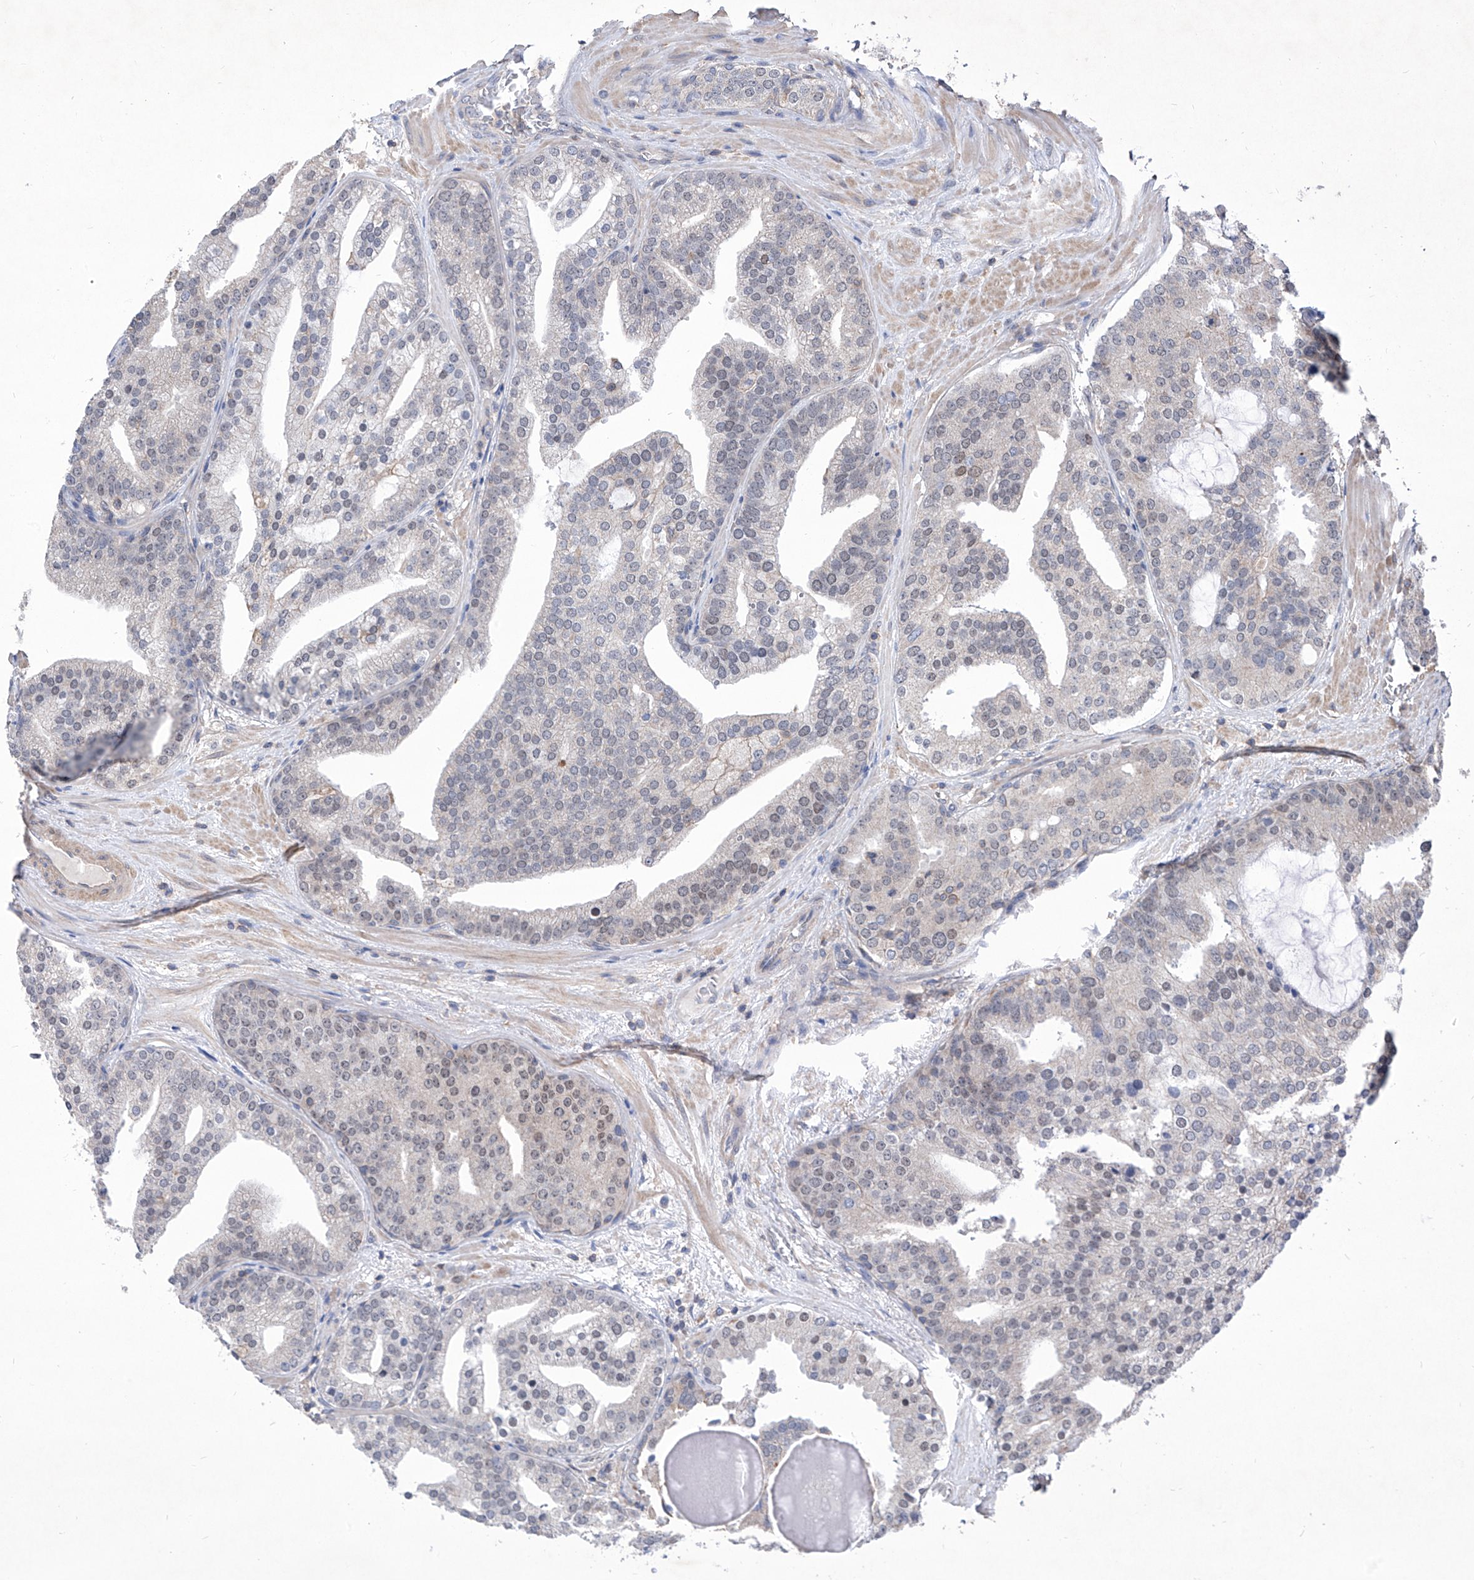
{"staining": {"intensity": "negative", "quantity": "none", "location": "none"}, "tissue": "prostate cancer", "cell_type": "Tumor cells", "image_type": "cancer", "snomed": [{"axis": "morphology", "description": "Adenocarcinoma, Low grade"}, {"axis": "topography", "description": "Prostate"}], "caption": "Tumor cells show no significant expression in prostate cancer.", "gene": "KIFC2", "patient": {"sex": "male", "age": 67}}